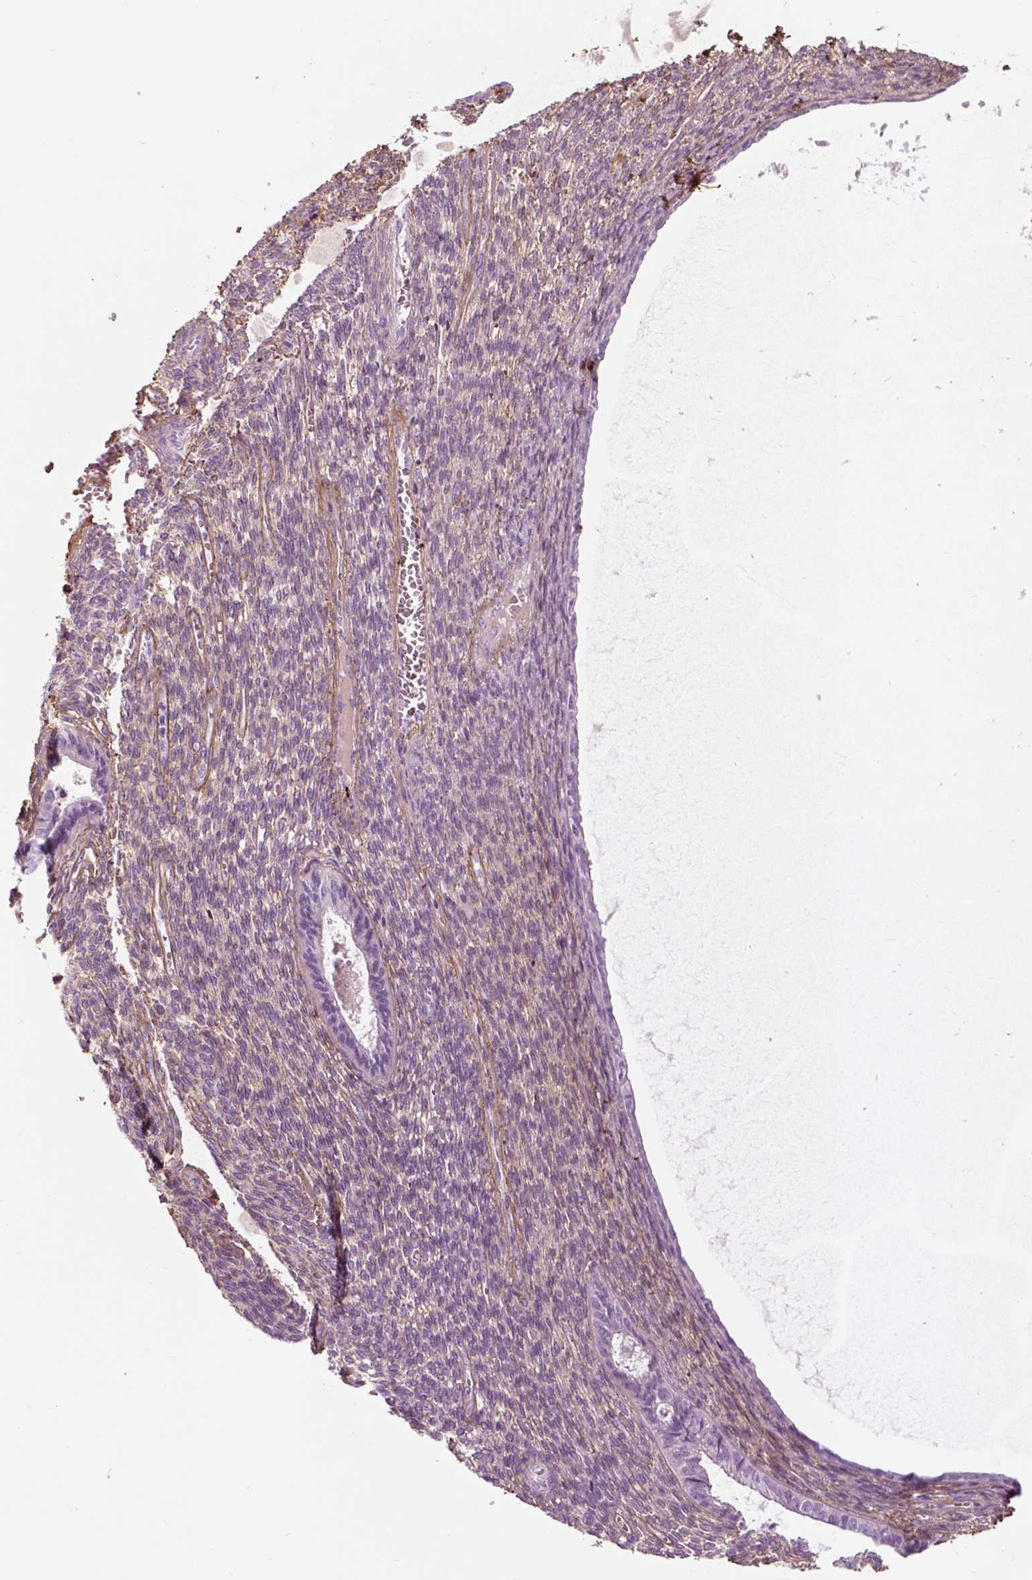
{"staining": {"intensity": "negative", "quantity": "none", "location": "none"}, "tissue": "endometrial cancer", "cell_type": "Tumor cells", "image_type": "cancer", "snomed": [{"axis": "morphology", "description": "Adenocarcinoma, NOS"}, {"axis": "topography", "description": "Endometrium"}], "caption": "A high-resolution photomicrograph shows immunohistochemistry (IHC) staining of adenocarcinoma (endometrial), which reveals no significant staining in tumor cells.", "gene": "COL6A2", "patient": {"sex": "female", "age": 86}}